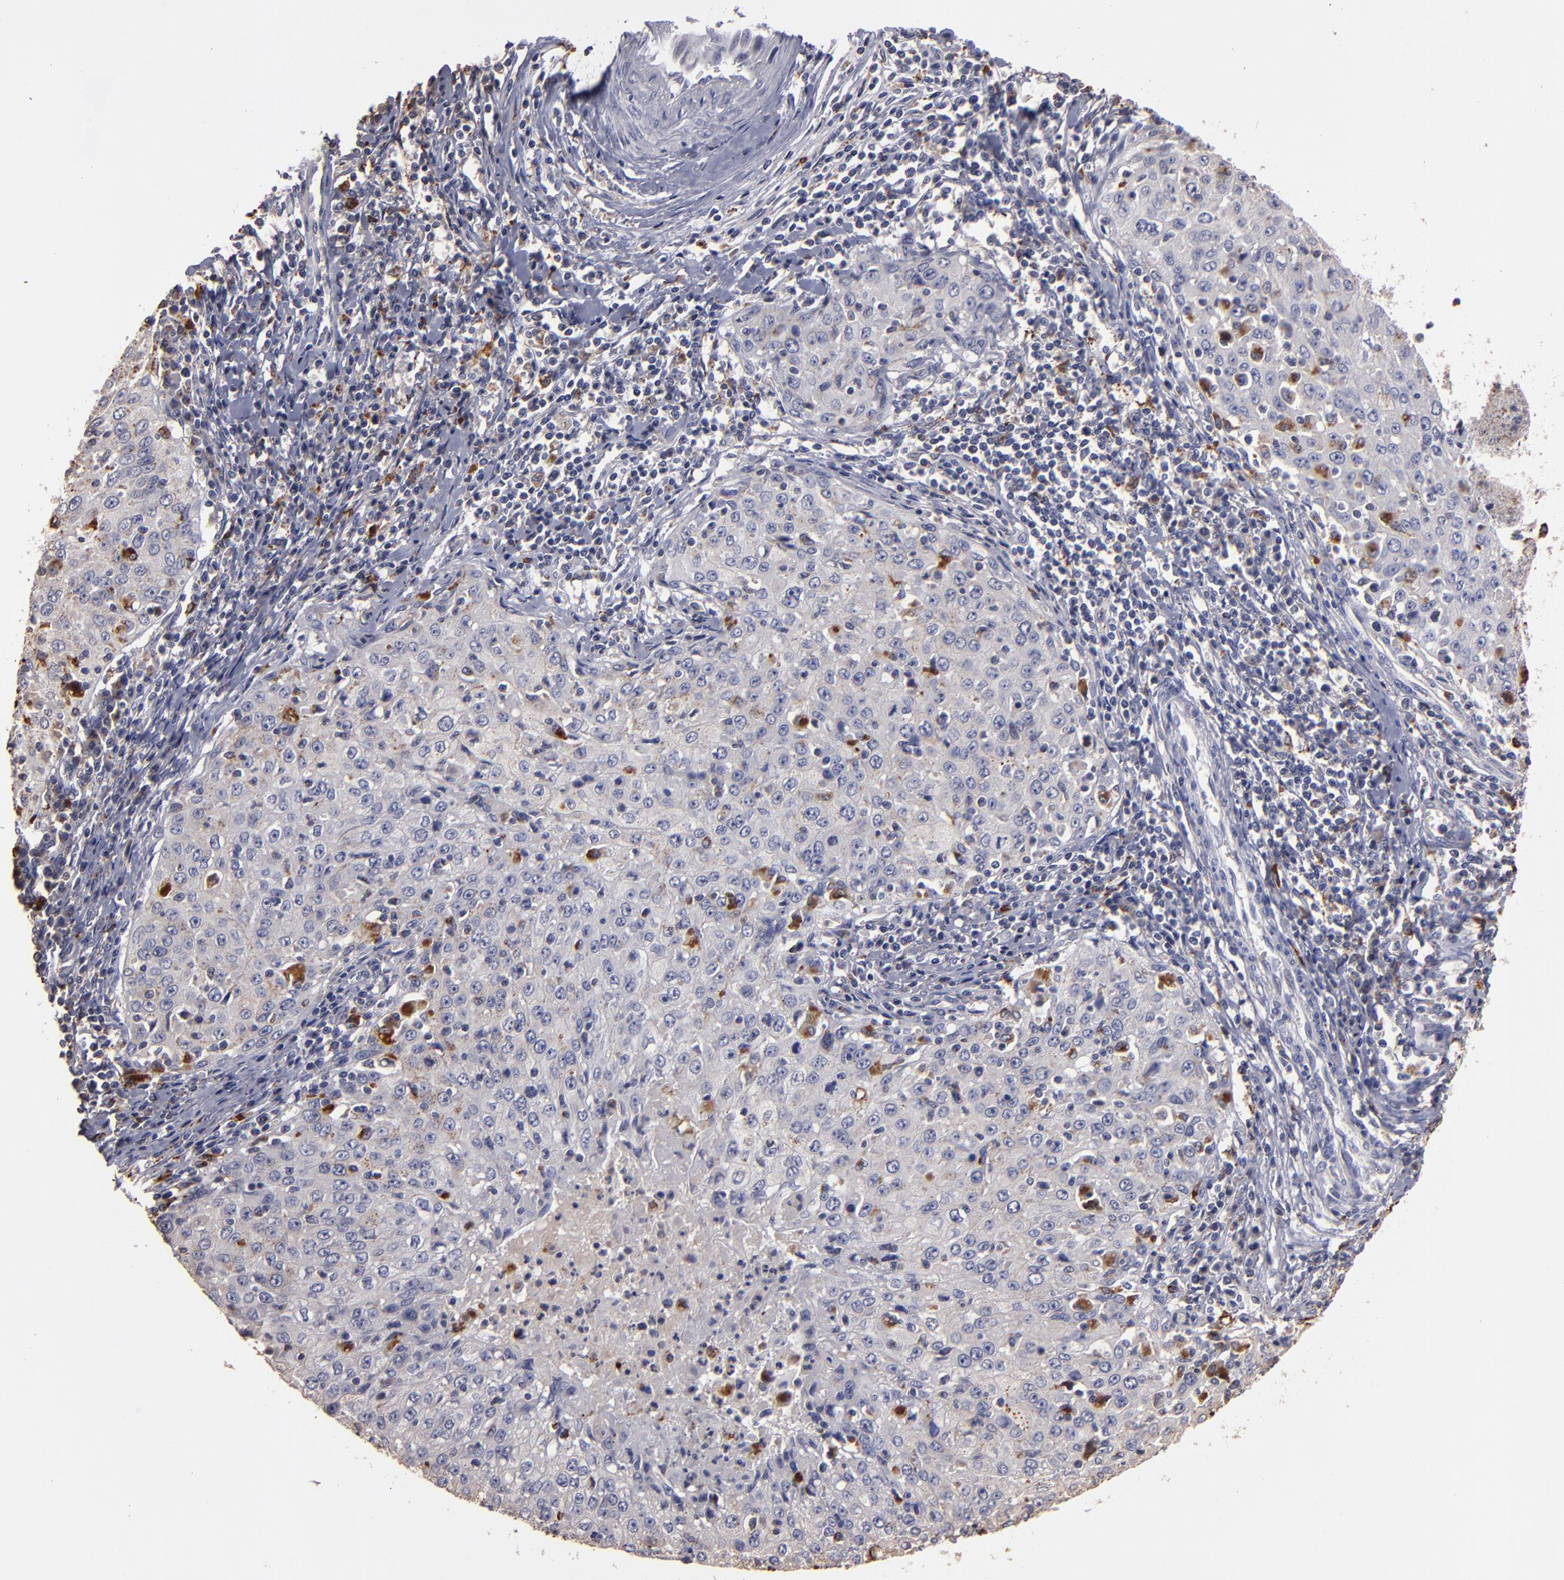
{"staining": {"intensity": "weak", "quantity": "<25%", "location": "cytoplasmic/membranous"}, "tissue": "cervical cancer", "cell_type": "Tumor cells", "image_type": "cancer", "snomed": [{"axis": "morphology", "description": "Squamous cell carcinoma, NOS"}, {"axis": "topography", "description": "Cervix"}], "caption": "Immunohistochemistry (IHC) of cervical cancer (squamous cell carcinoma) reveals no staining in tumor cells.", "gene": "TRAF1", "patient": {"sex": "female", "age": 27}}